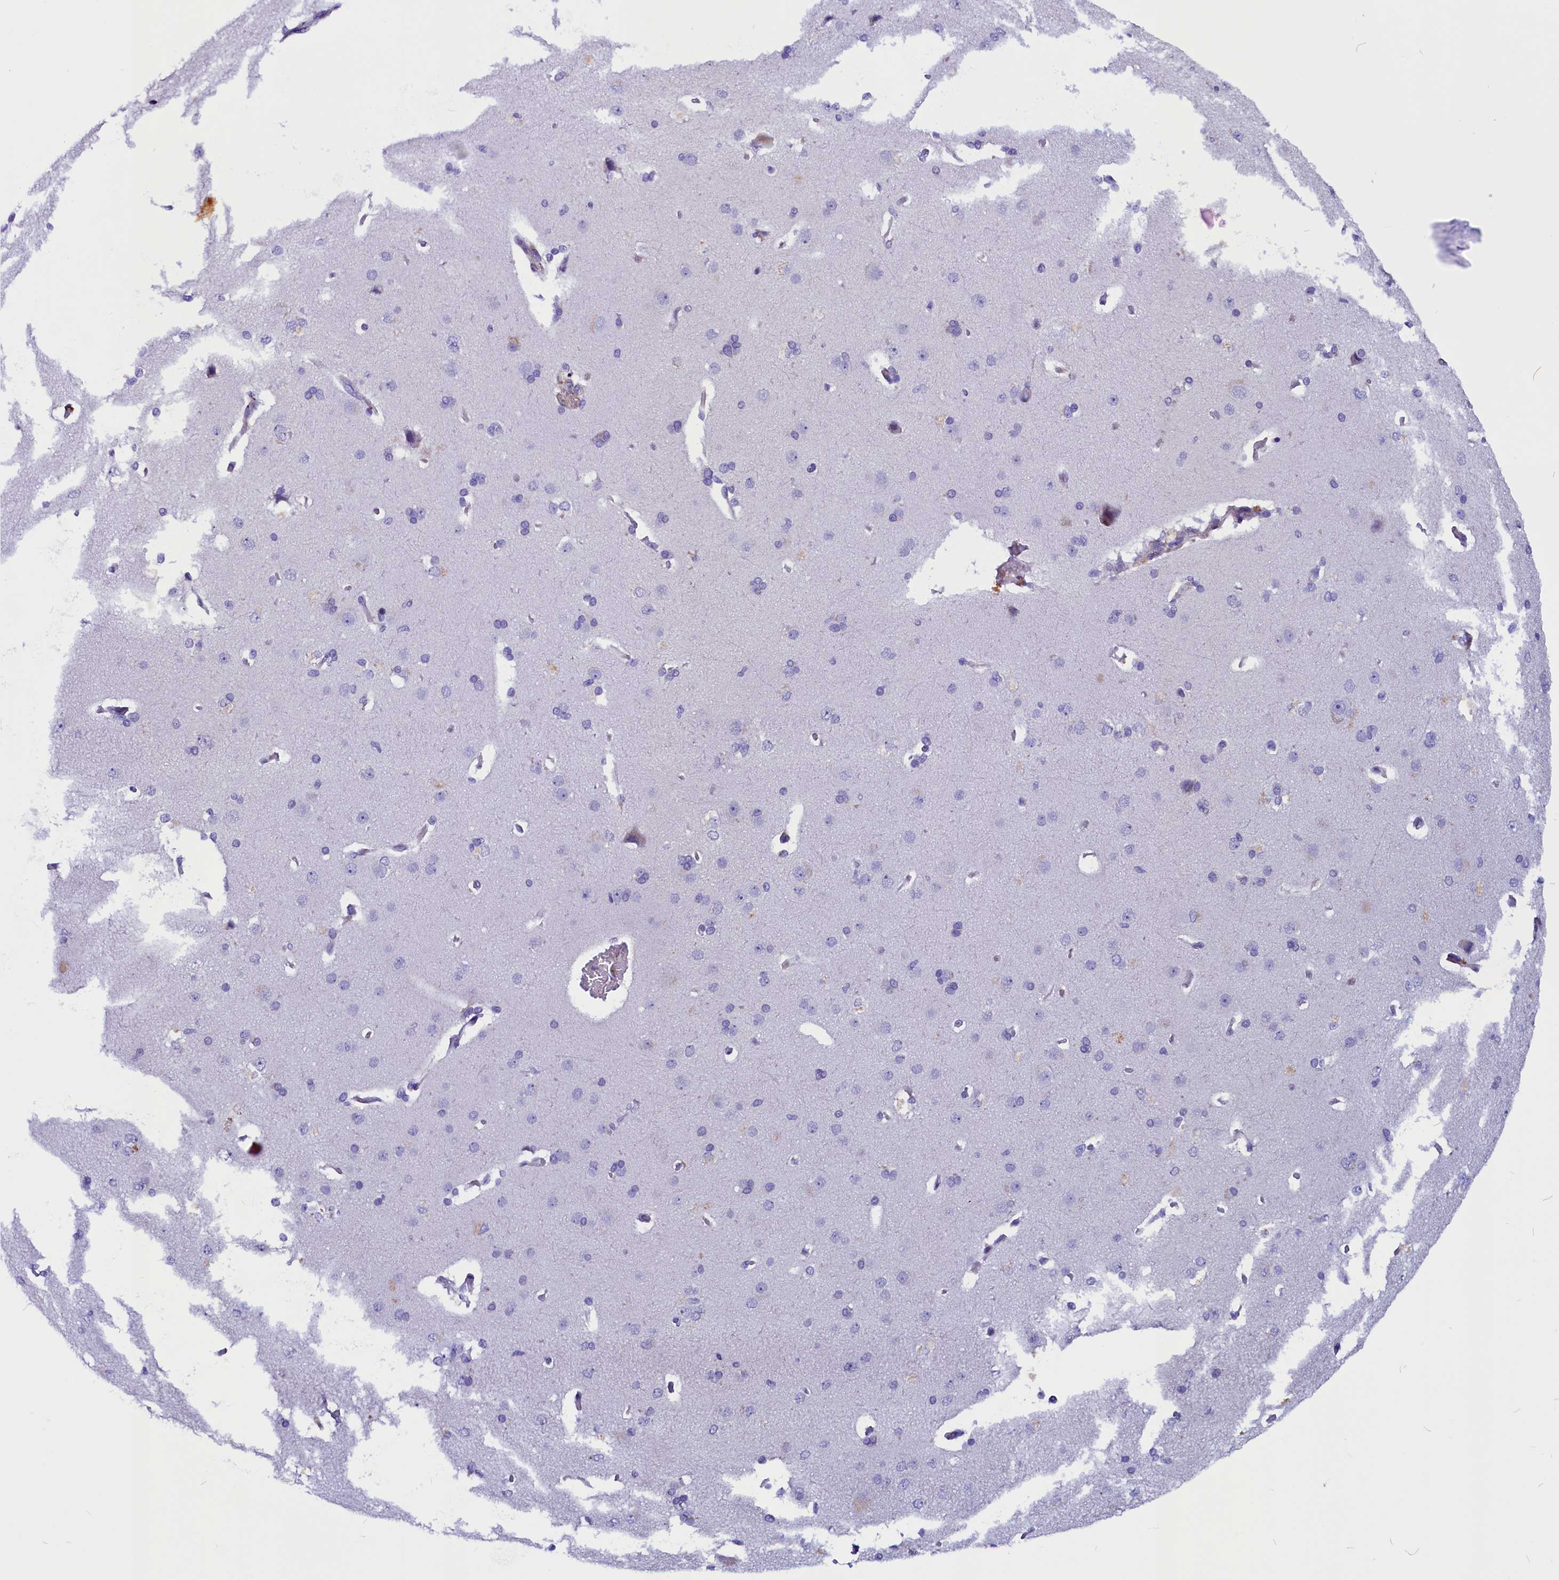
{"staining": {"intensity": "negative", "quantity": "none", "location": "none"}, "tissue": "cerebral cortex", "cell_type": "Endothelial cells", "image_type": "normal", "snomed": [{"axis": "morphology", "description": "Normal tissue, NOS"}, {"axis": "topography", "description": "Cerebral cortex"}], "caption": "Endothelial cells are negative for brown protein staining in unremarkable cerebral cortex.", "gene": "ZNF749", "patient": {"sex": "male", "age": 62}}